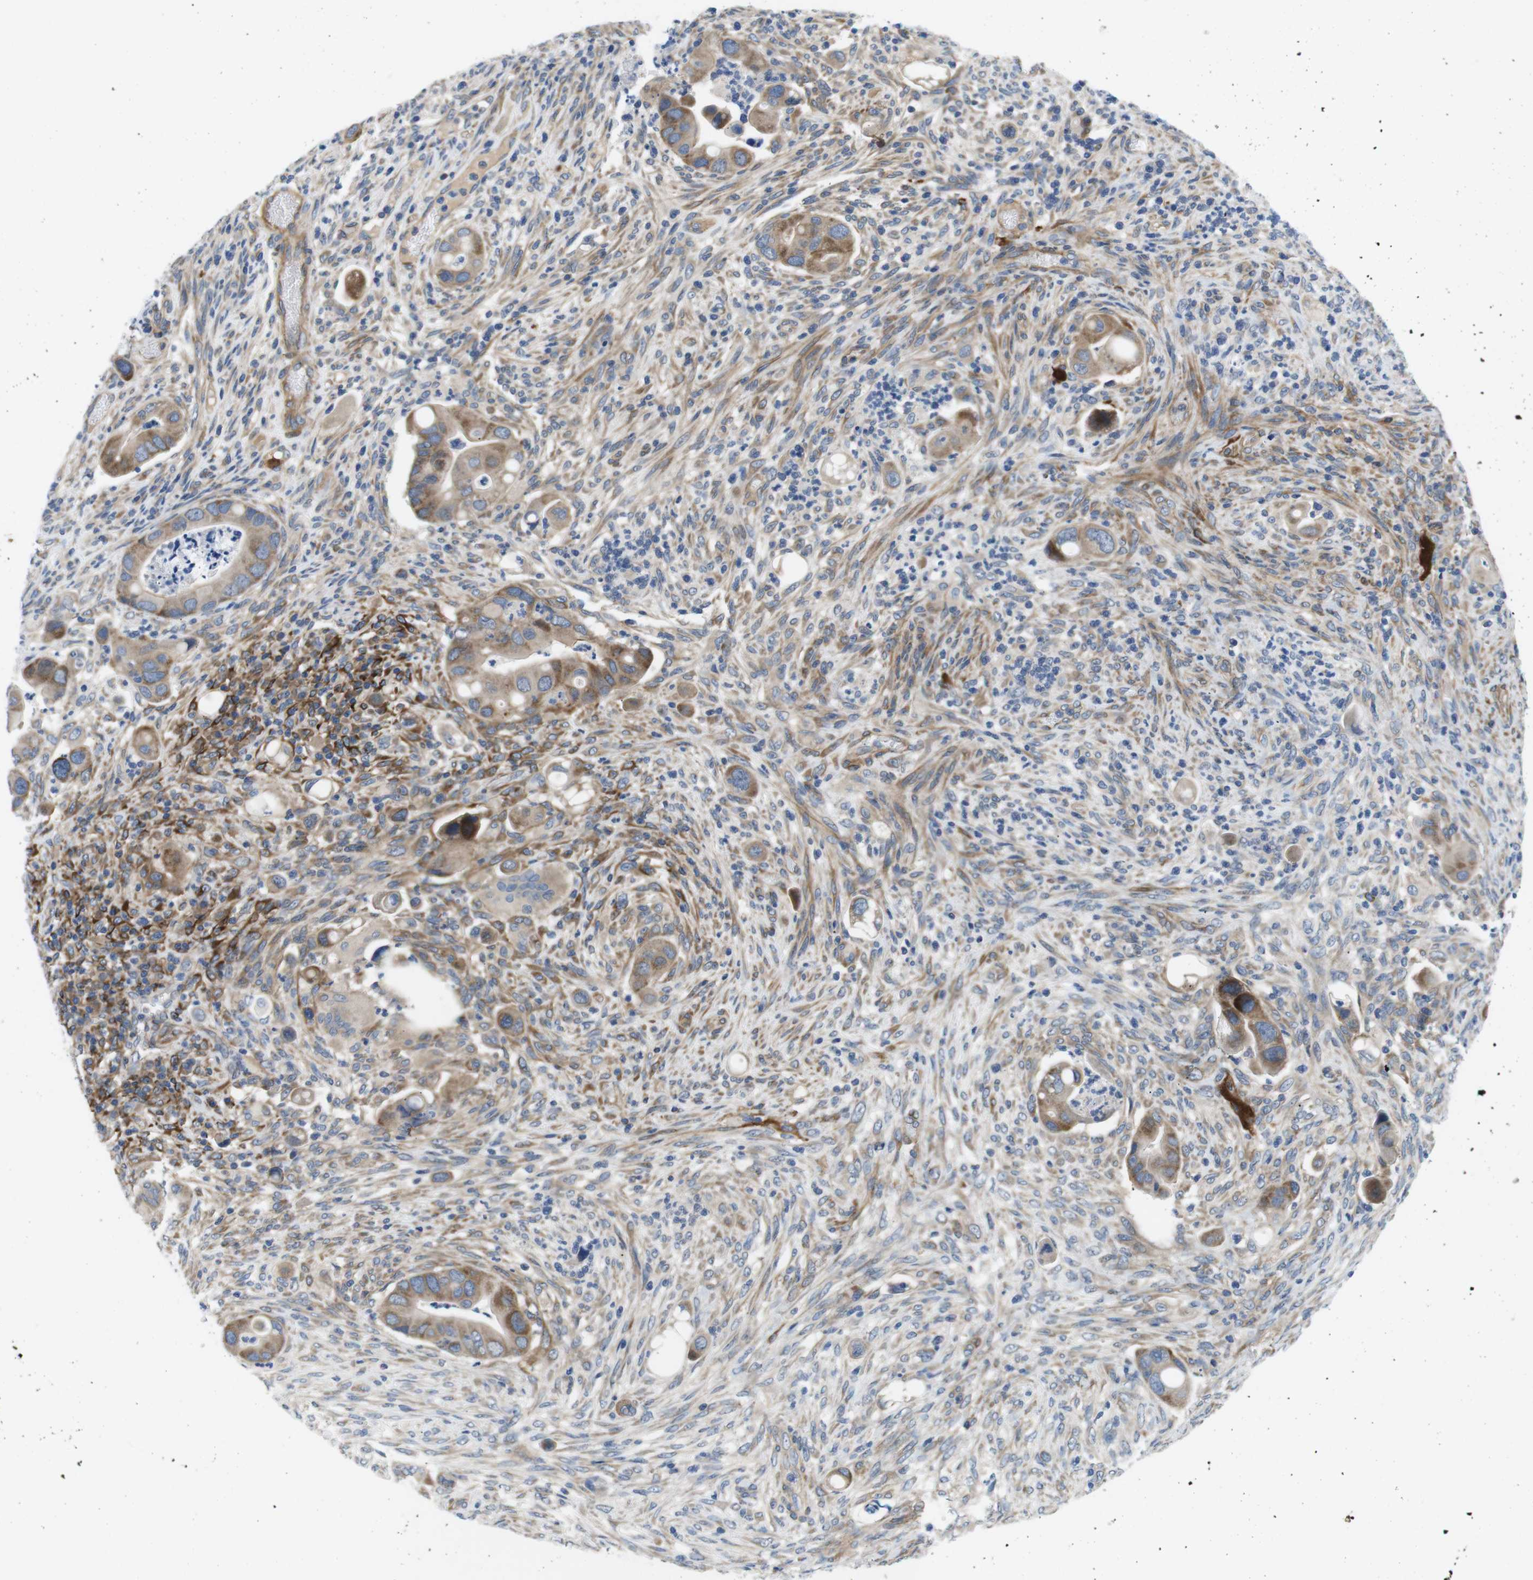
{"staining": {"intensity": "moderate", "quantity": ">75%", "location": "cytoplasmic/membranous"}, "tissue": "colorectal cancer", "cell_type": "Tumor cells", "image_type": "cancer", "snomed": [{"axis": "morphology", "description": "Adenocarcinoma, NOS"}, {"axis": "topography", "description": "Rectum"}], "caption": "Protein expression analysis of colorectal cancer (adenocarcinoma) shows moderate cytoplasmic/membranous expression in approximately >75% of tumor cells. (DAB (3,3'-diaminobenzidine) IHC with brightfield microscopy, high magnification).", "gene": "DCLK1", "patient": {"sex": "female", "age": 57}}